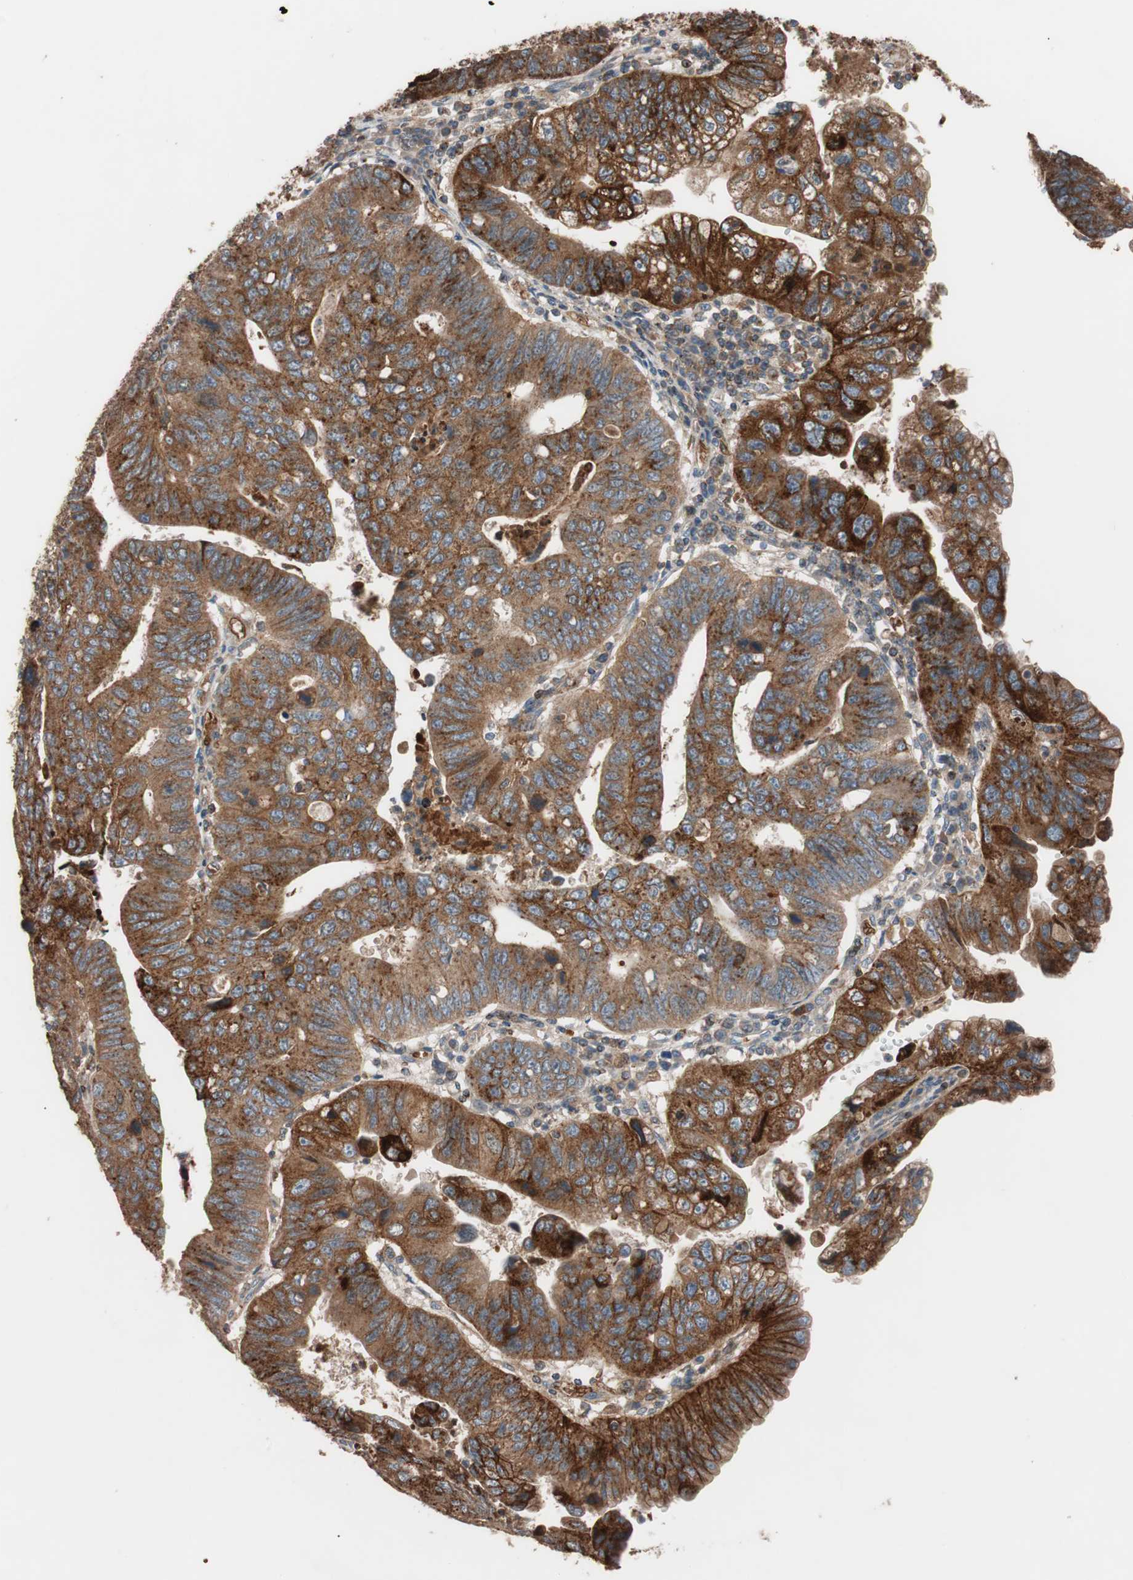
{"staining": {"intensity": "strong", "quantity": ">75%", "location": "cytoplasmic/membranous"}, "tissue": "stomach cancer", "cell_type": "Tumor cells", "image_type": "cancer", "snomed": [{"axis": "morphology", "description": "Adenocarcinoma, NOS"}, {"axis": "topography", "description": "Stomach"}], "caption": "Stomach cancer tissue displays strong cytoplasmic/membranous positivity in about >75% of tumor cells Nuclei are stained in blue.", "gene": "SDC4", "patient": {"sex": "male", "age": 59}}